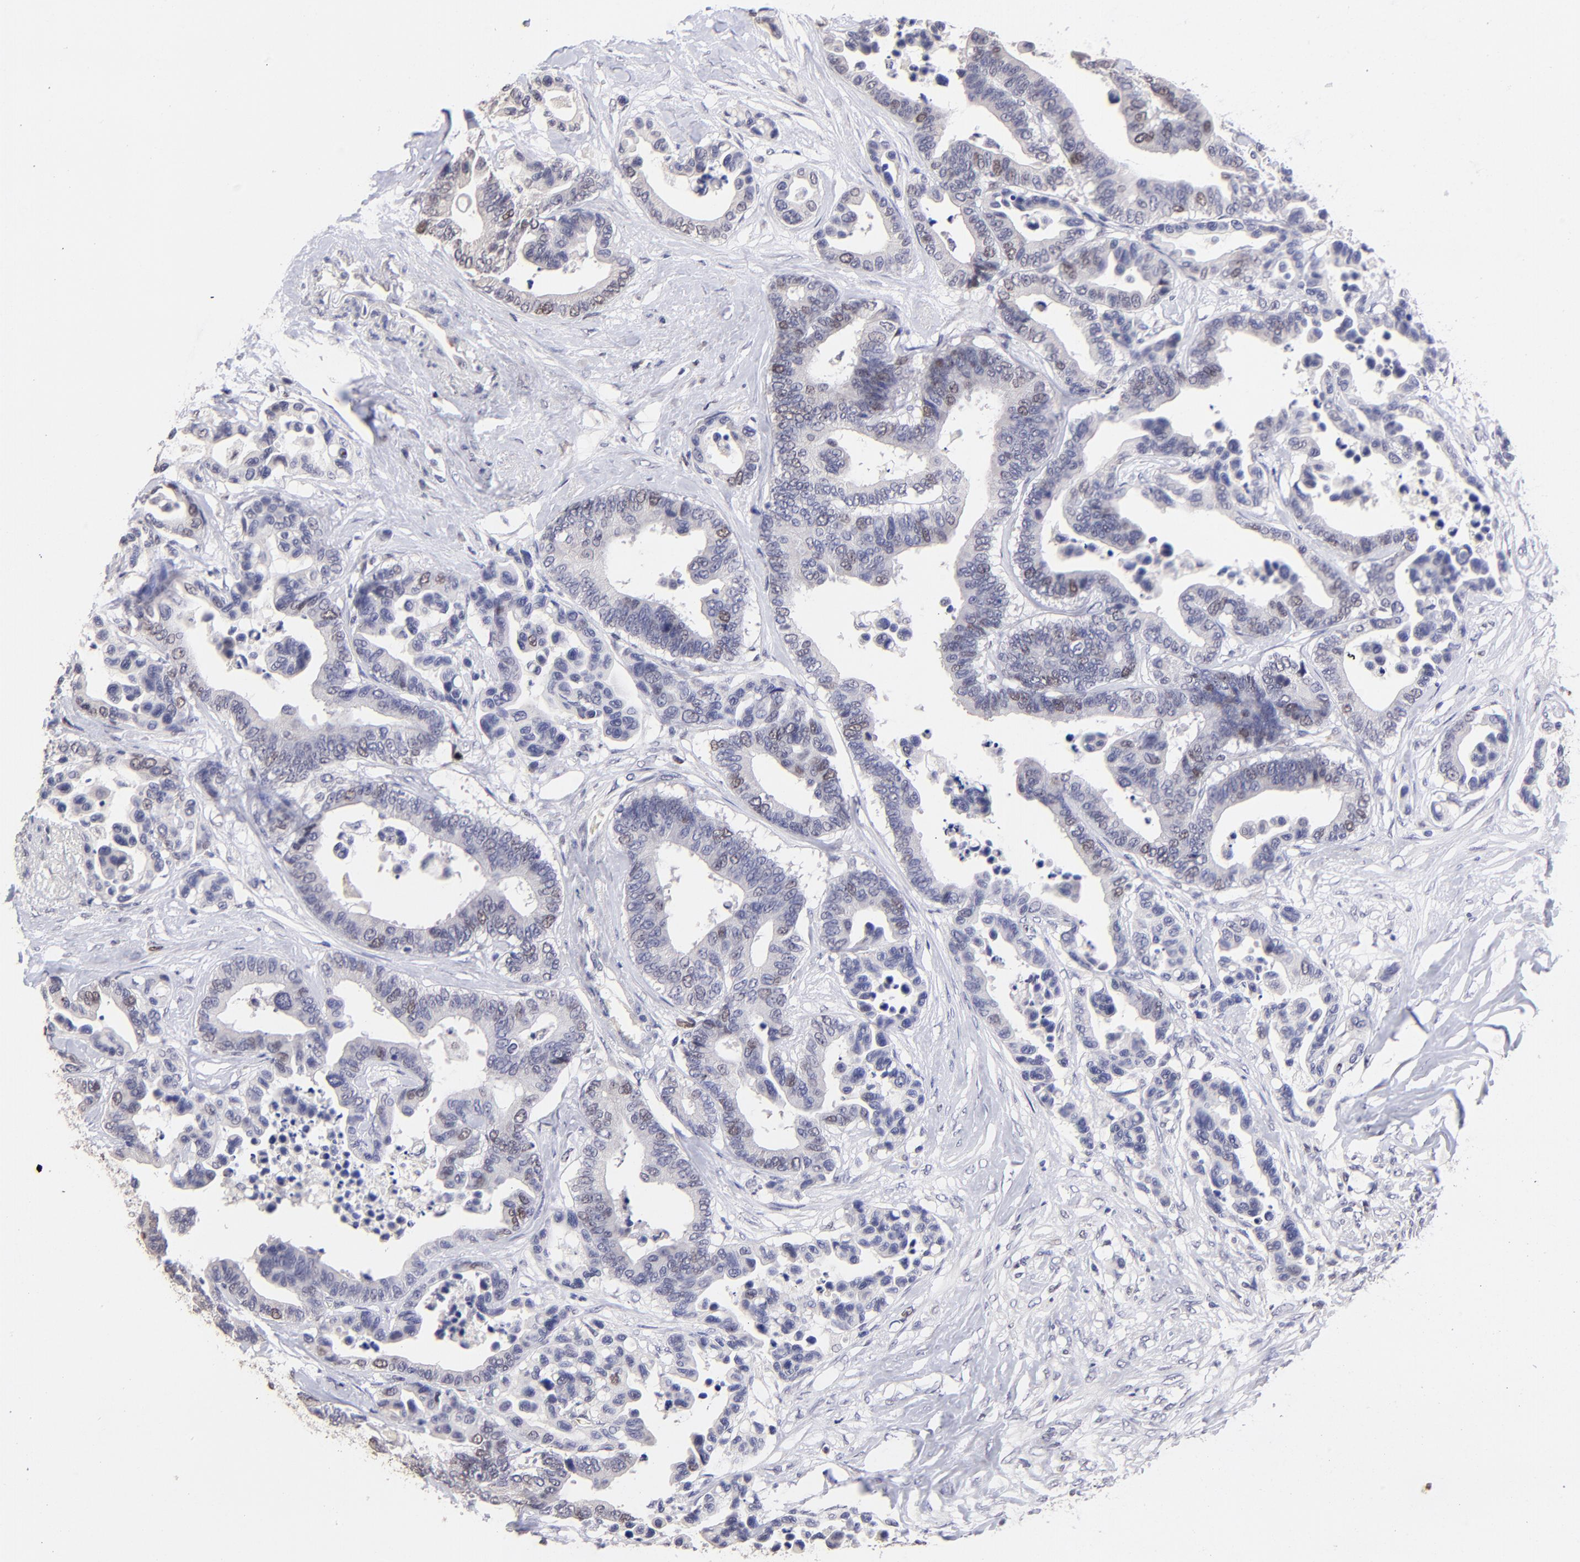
{"staining": {"intensity": "weak", "quantity": "<25%", "location": "nuclear"}, "tissue": "colorectal cancer", "cell_type": "Tumor cells", "image_type": "cancer", "snomed": [{"axis": "morphology", "description": "Adenocarcinoma, NOS"}, {"axis": "topography", "description": "Colon"}], "caption": "The histopathology image shows no significant positivity in tumor cells of colorectal adenocarcinoma. The staining was performed using DAB (3,3'-diaminobenzidine) to visualize the protein expression in brown, while the nuclei were stained in blue with hematoxylin (Magnification: 20x).", "gene": "DNMT1", "patient": {"sex": "male", "age": 82}}